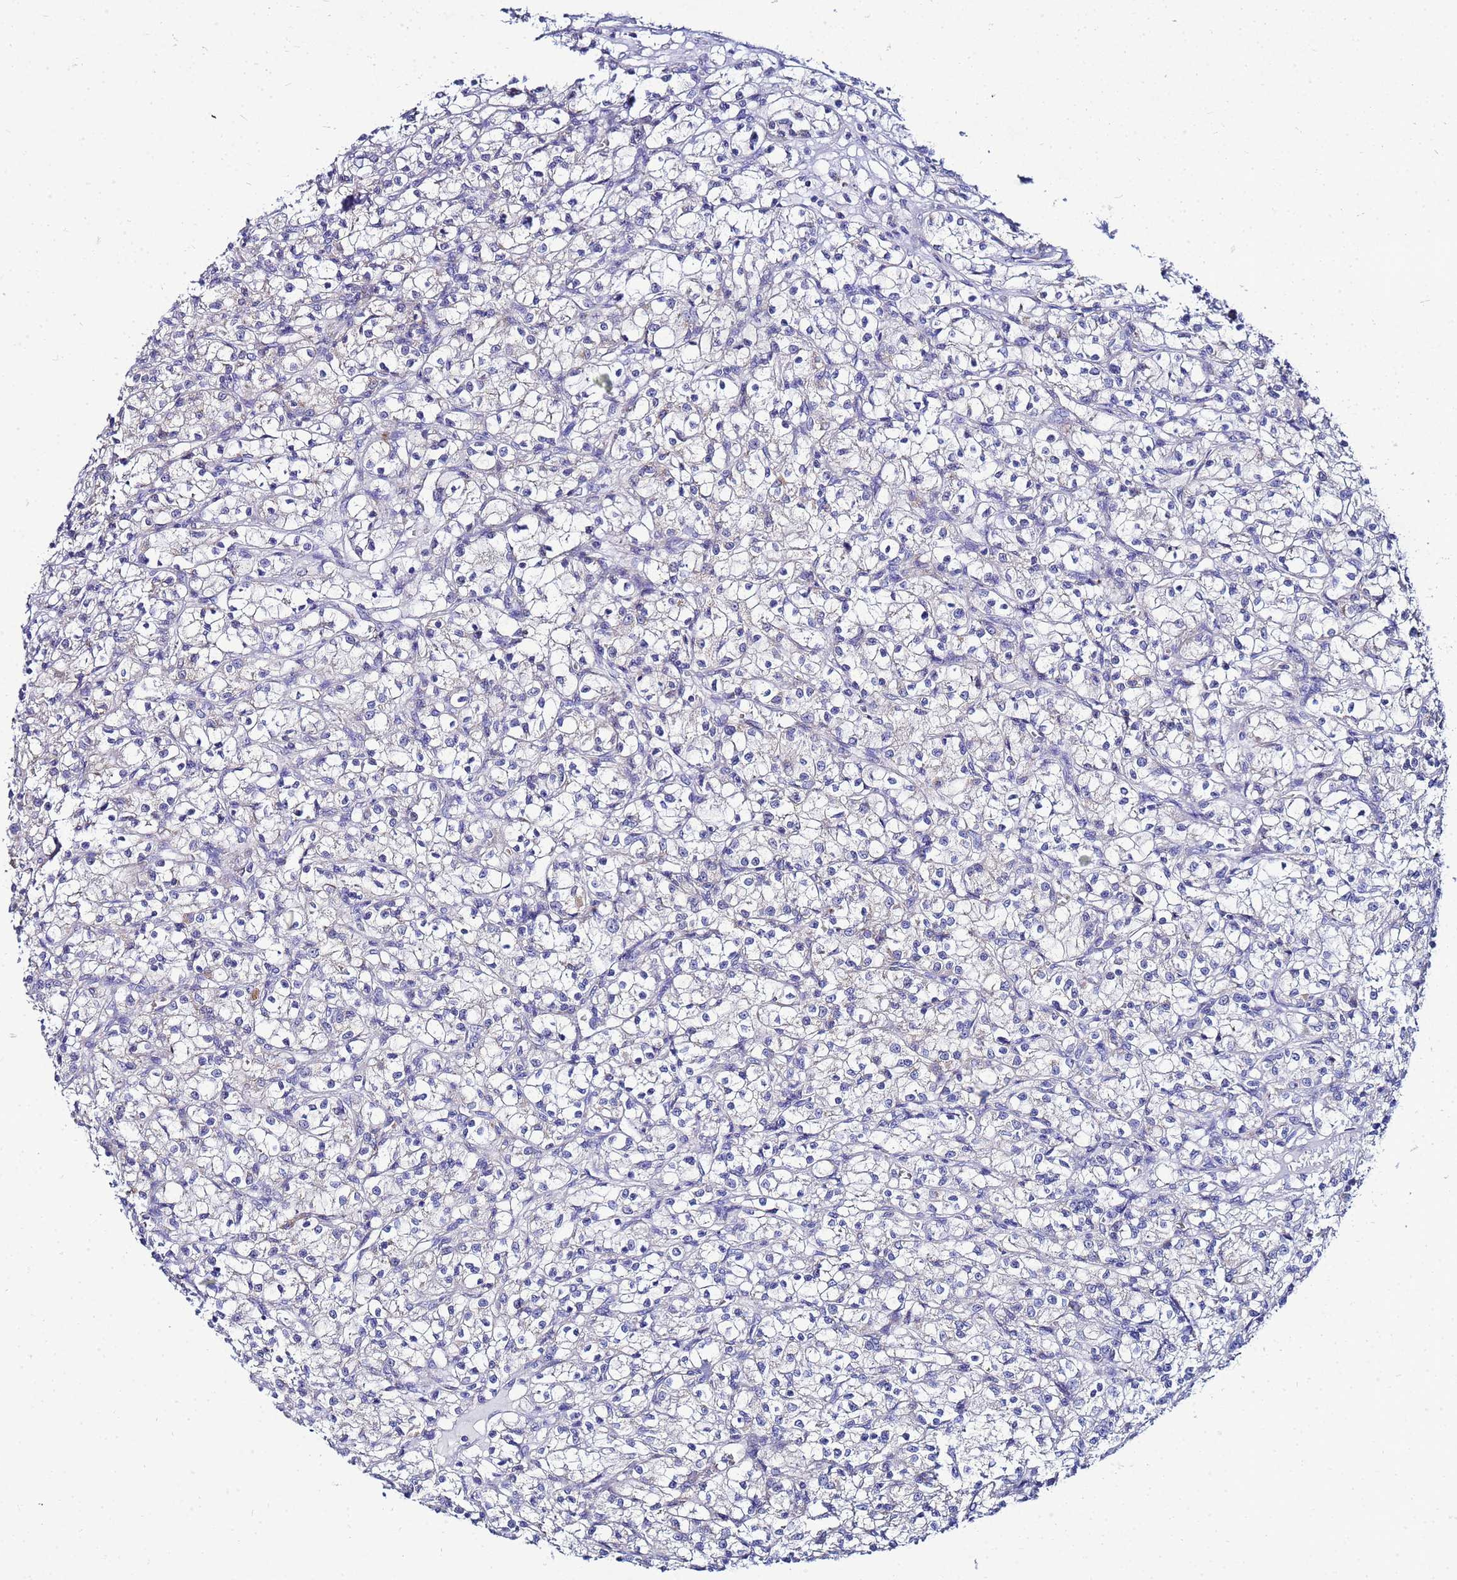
{"staining": {"intensity": "negative", "quantity": "none", "location": "none"}, "tissue": "renal cancer", "cell_type": "Tumor cells", "image_type": "cancer", "snomed": [{"axis": "morphology", "description": "Adenocarcinoma, NOS"}, {"axis": "topography", "description": "Kidney"}], "caption": "There is no significant staining in tumor cells of renal cancer. Nuclei are stained in blue.", "gene": "FAHD2A", "patient": {"sex": "female", "age": 59}}